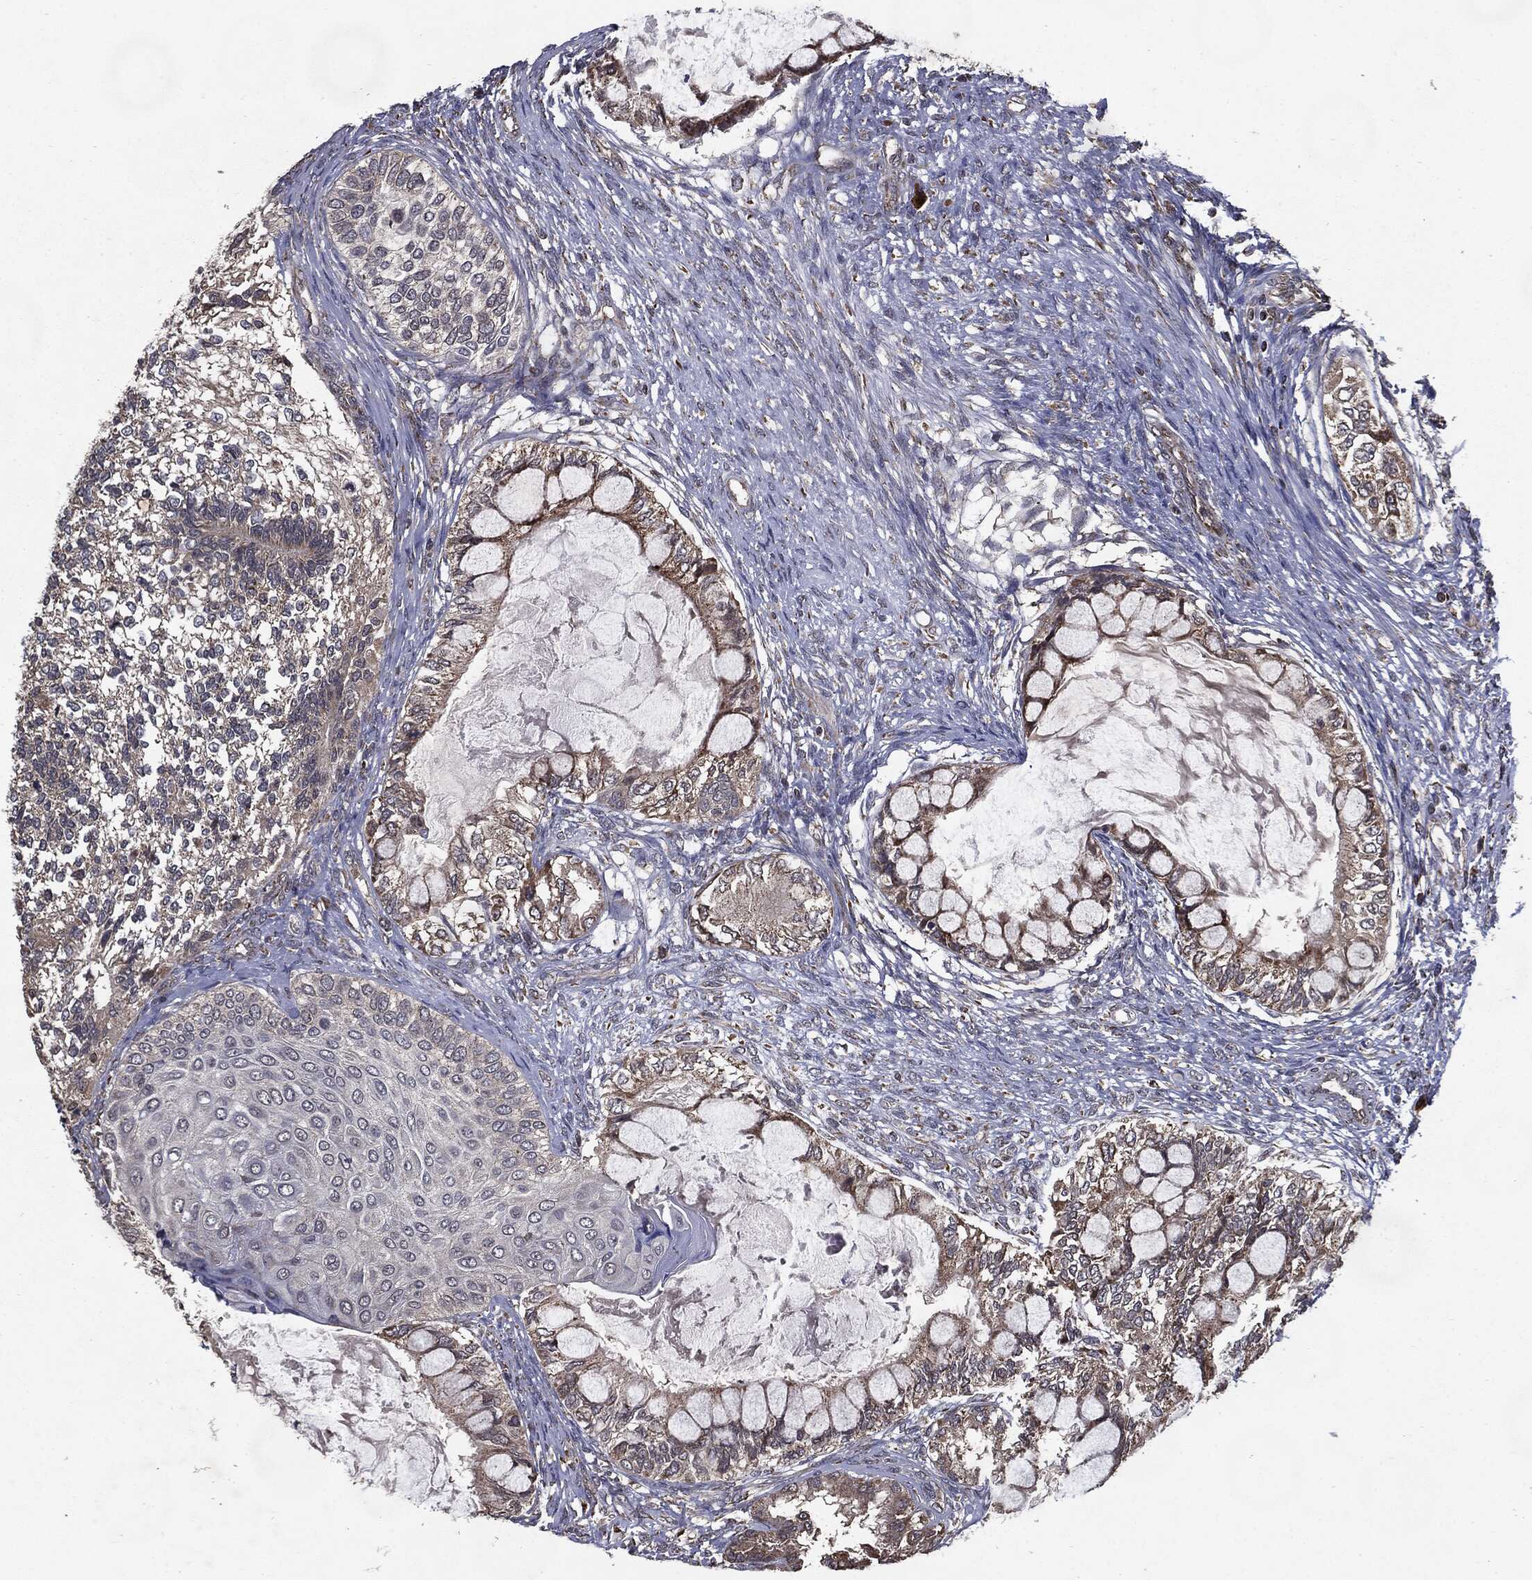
{"staining": {"intensity": "moderate", "quantity": "<25%", "location": "cytoplasmic/membranous"}, "tissue": "testis cancer", "cell_type": "Tumor cells", "image_type": "cancer", "snomed": [{"axis": "morphology", "description": "Seminoma, NOS"}, {"axis": "morphology", "description": "Carcinoma, Embryonal, NOS"}, {"axis": "topography", "description": "Testis"}], "caption": "Protein staining demonstrates moderate cytoplasmic/membranous staining in about <25% of tumor cells in testis cancer.", "gene": "HDAC5", "patient": {"sex": "male", "age": 41}}